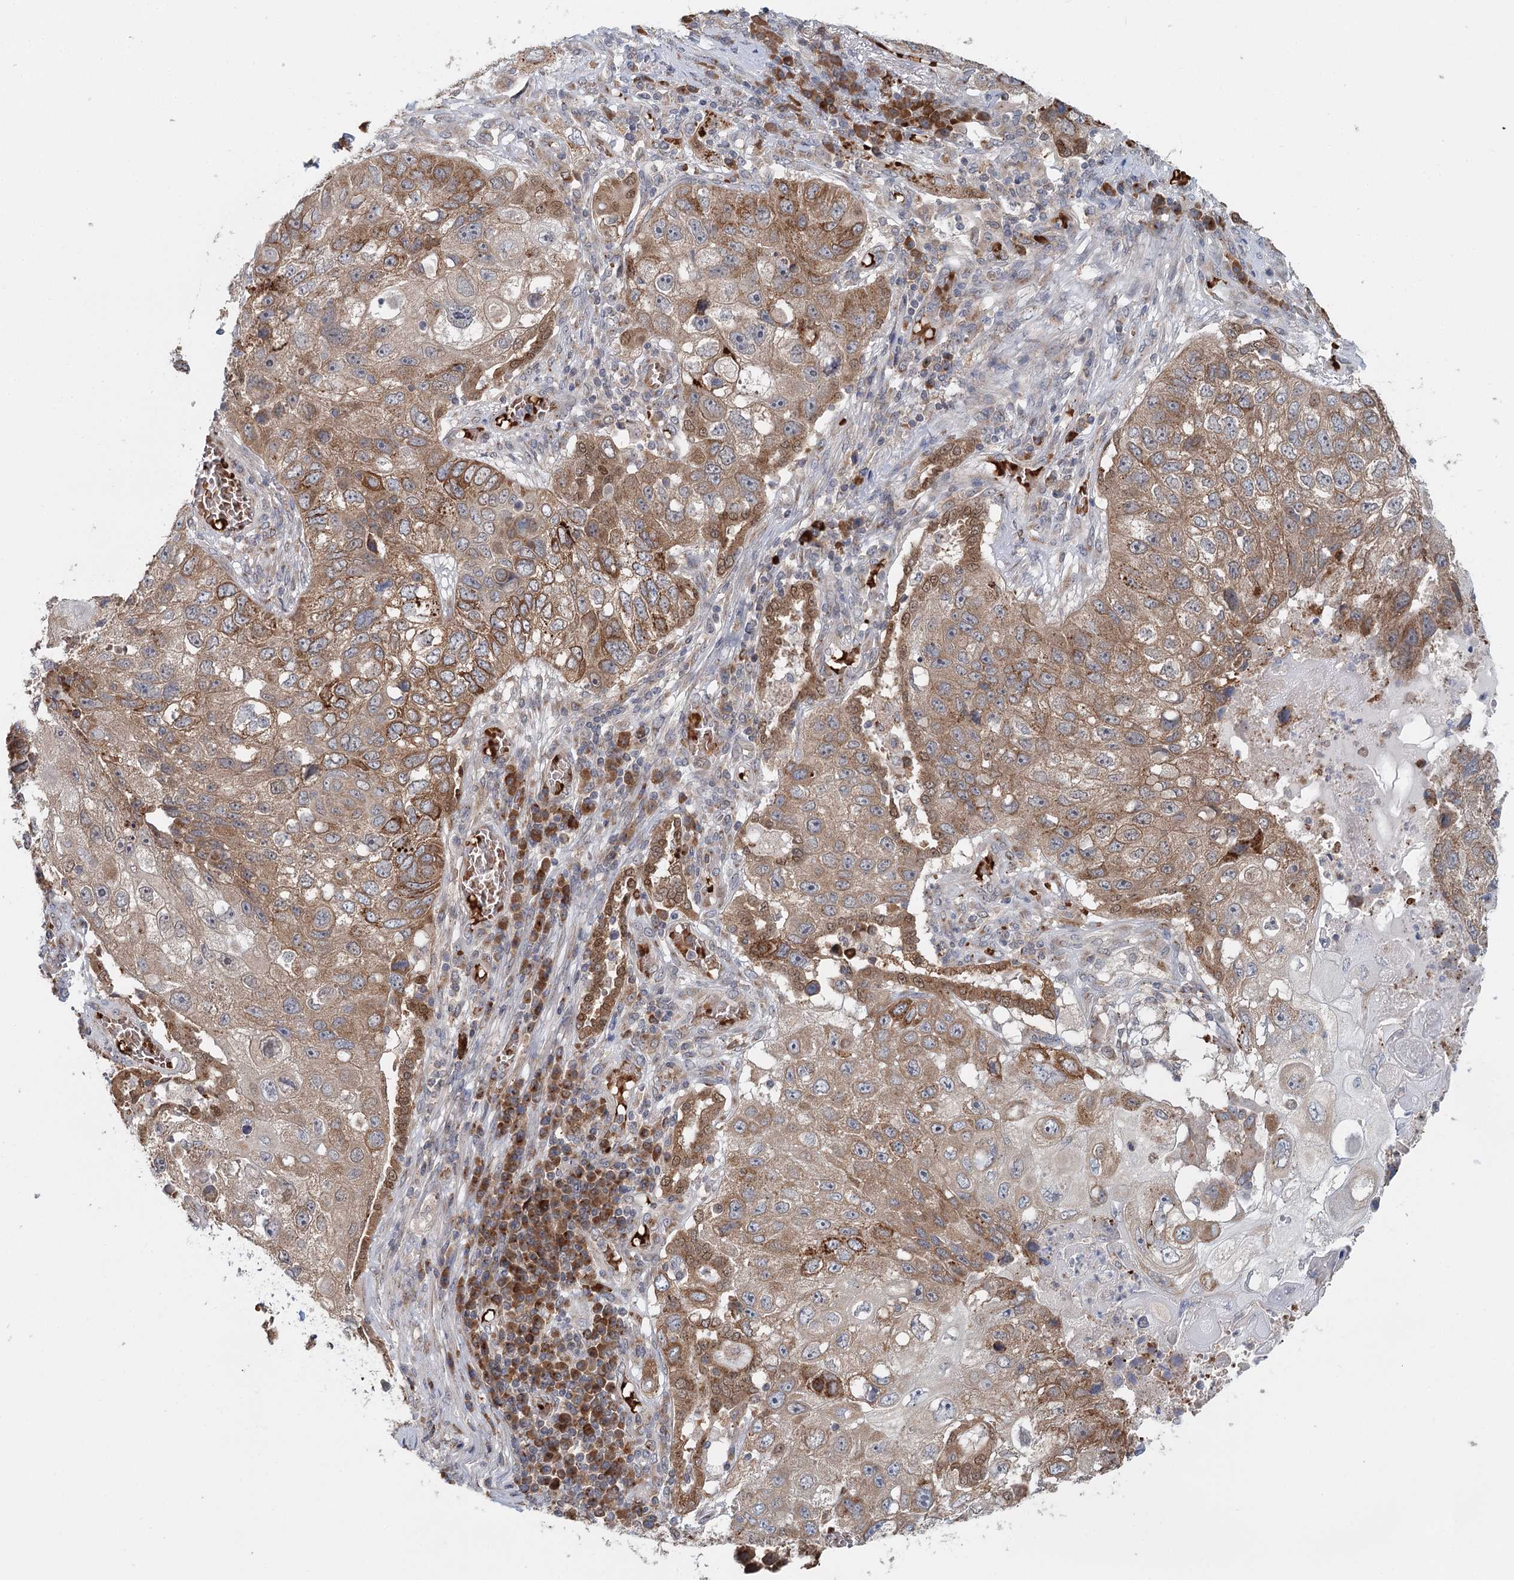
{"staining": {"intensity": "moderate", "quantity": ">75%", "location": "cytoplasmic/membranous"}, "tissue": "lung cancer", "cell_type": "Tumor cells", "image_type": "cancer", "snomed": [{"axis": "morphology", "description": "Squamous cell carcinoma, NOS"}, {"axis": "topography", "description": "Lung"}], "caption": "Brown immunohistochemical staining in squamous cell carcinoma (lung) exhibits moderate cytoplasmic/membranous expression in about >75% of tumor cells.", "gene": "ADK", "patient": {"sex": "male", "age": 61}}